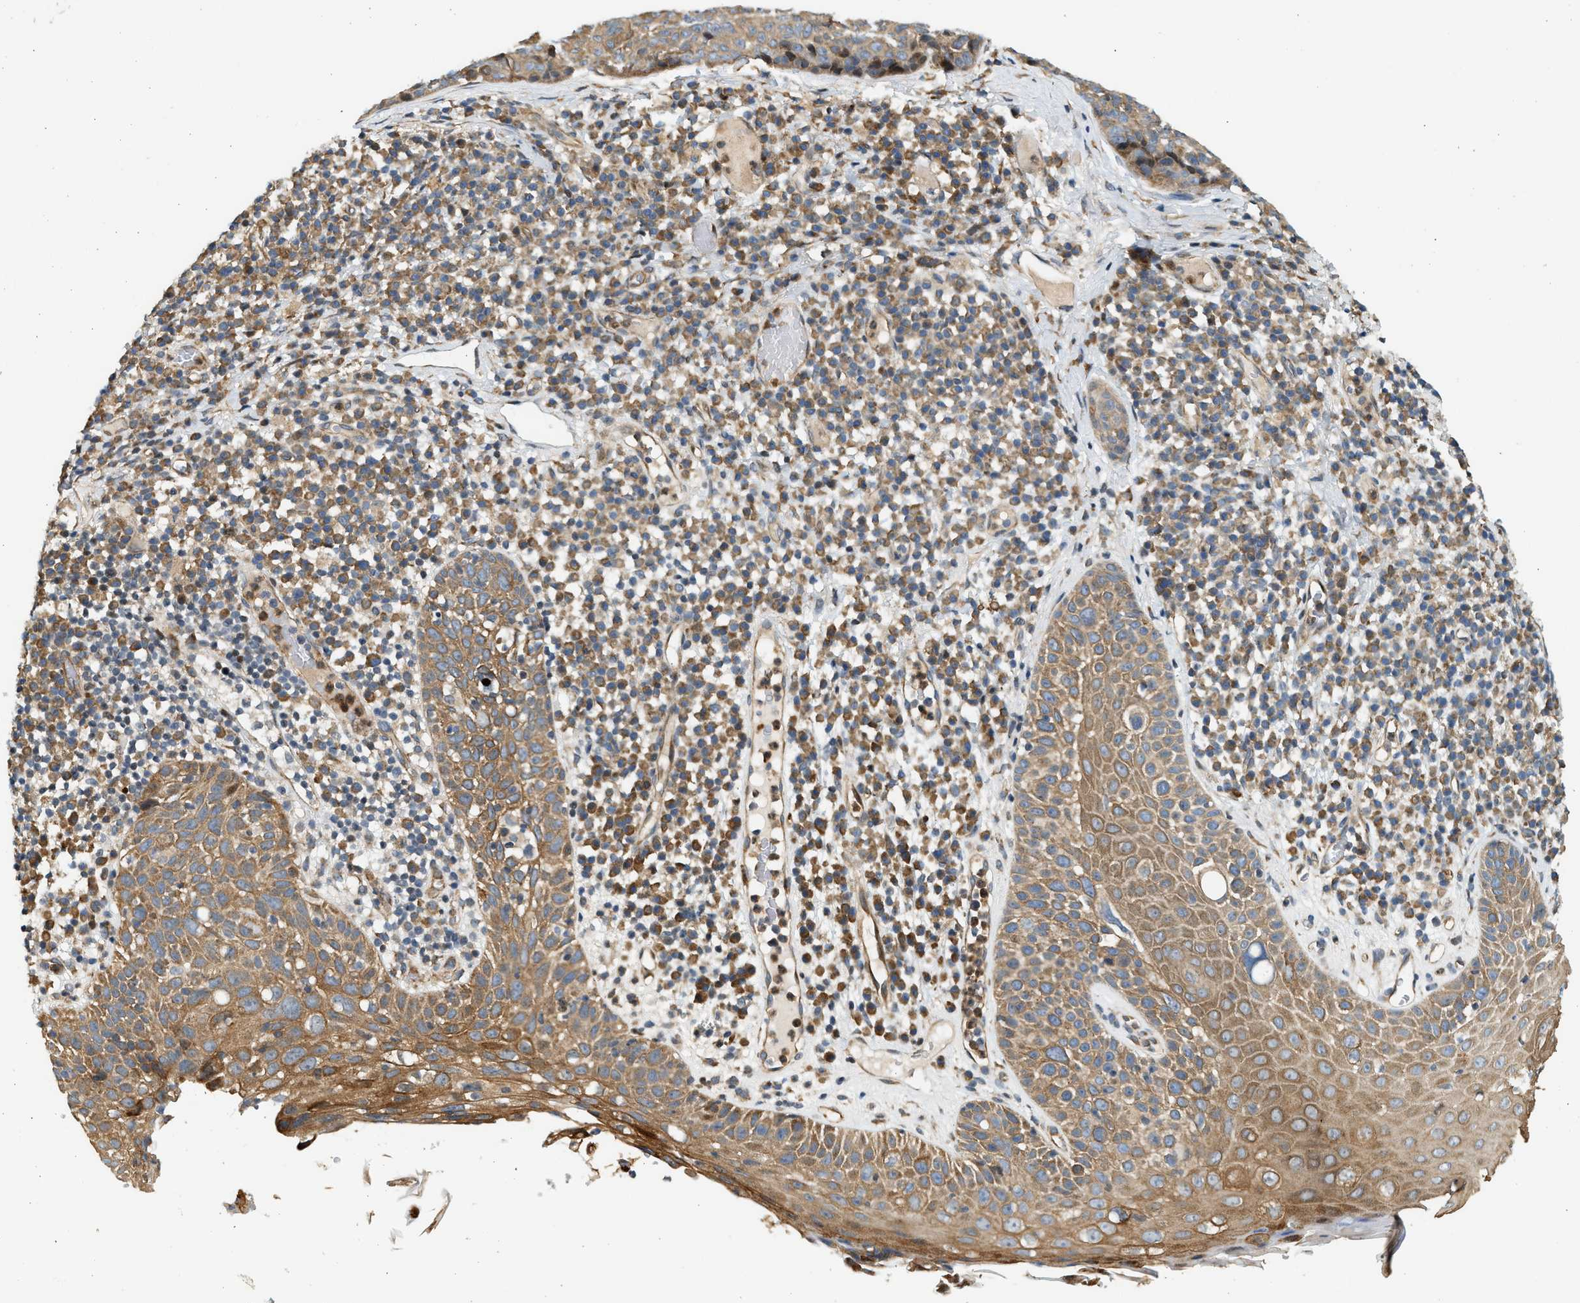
{"staining": {"intensity": "moderate", "quantity": ">75%", "location": "cytoplasmic/membranous"}, "tissue": "skin cancer", "cell_type": "Tumor cells", "image_type": "cancer", "snomed": [{"axis": "morphology", "description": "Squamous cell carcinoma in situ, NOS"}, {"axis": "morphology", "description": "Squamous cell carcinoma, NOS"}, {"axis": "topography", "description": "Skin"}], "caption": "Squamous cell carcinoma in situ (skin) stained with a brown dye shows moderate cytoplasmic/membranous positive positivity in approximately >75% of tumor cells.", "gene": "NRSN2", "patient": {"sex": "male", "age": 93}}